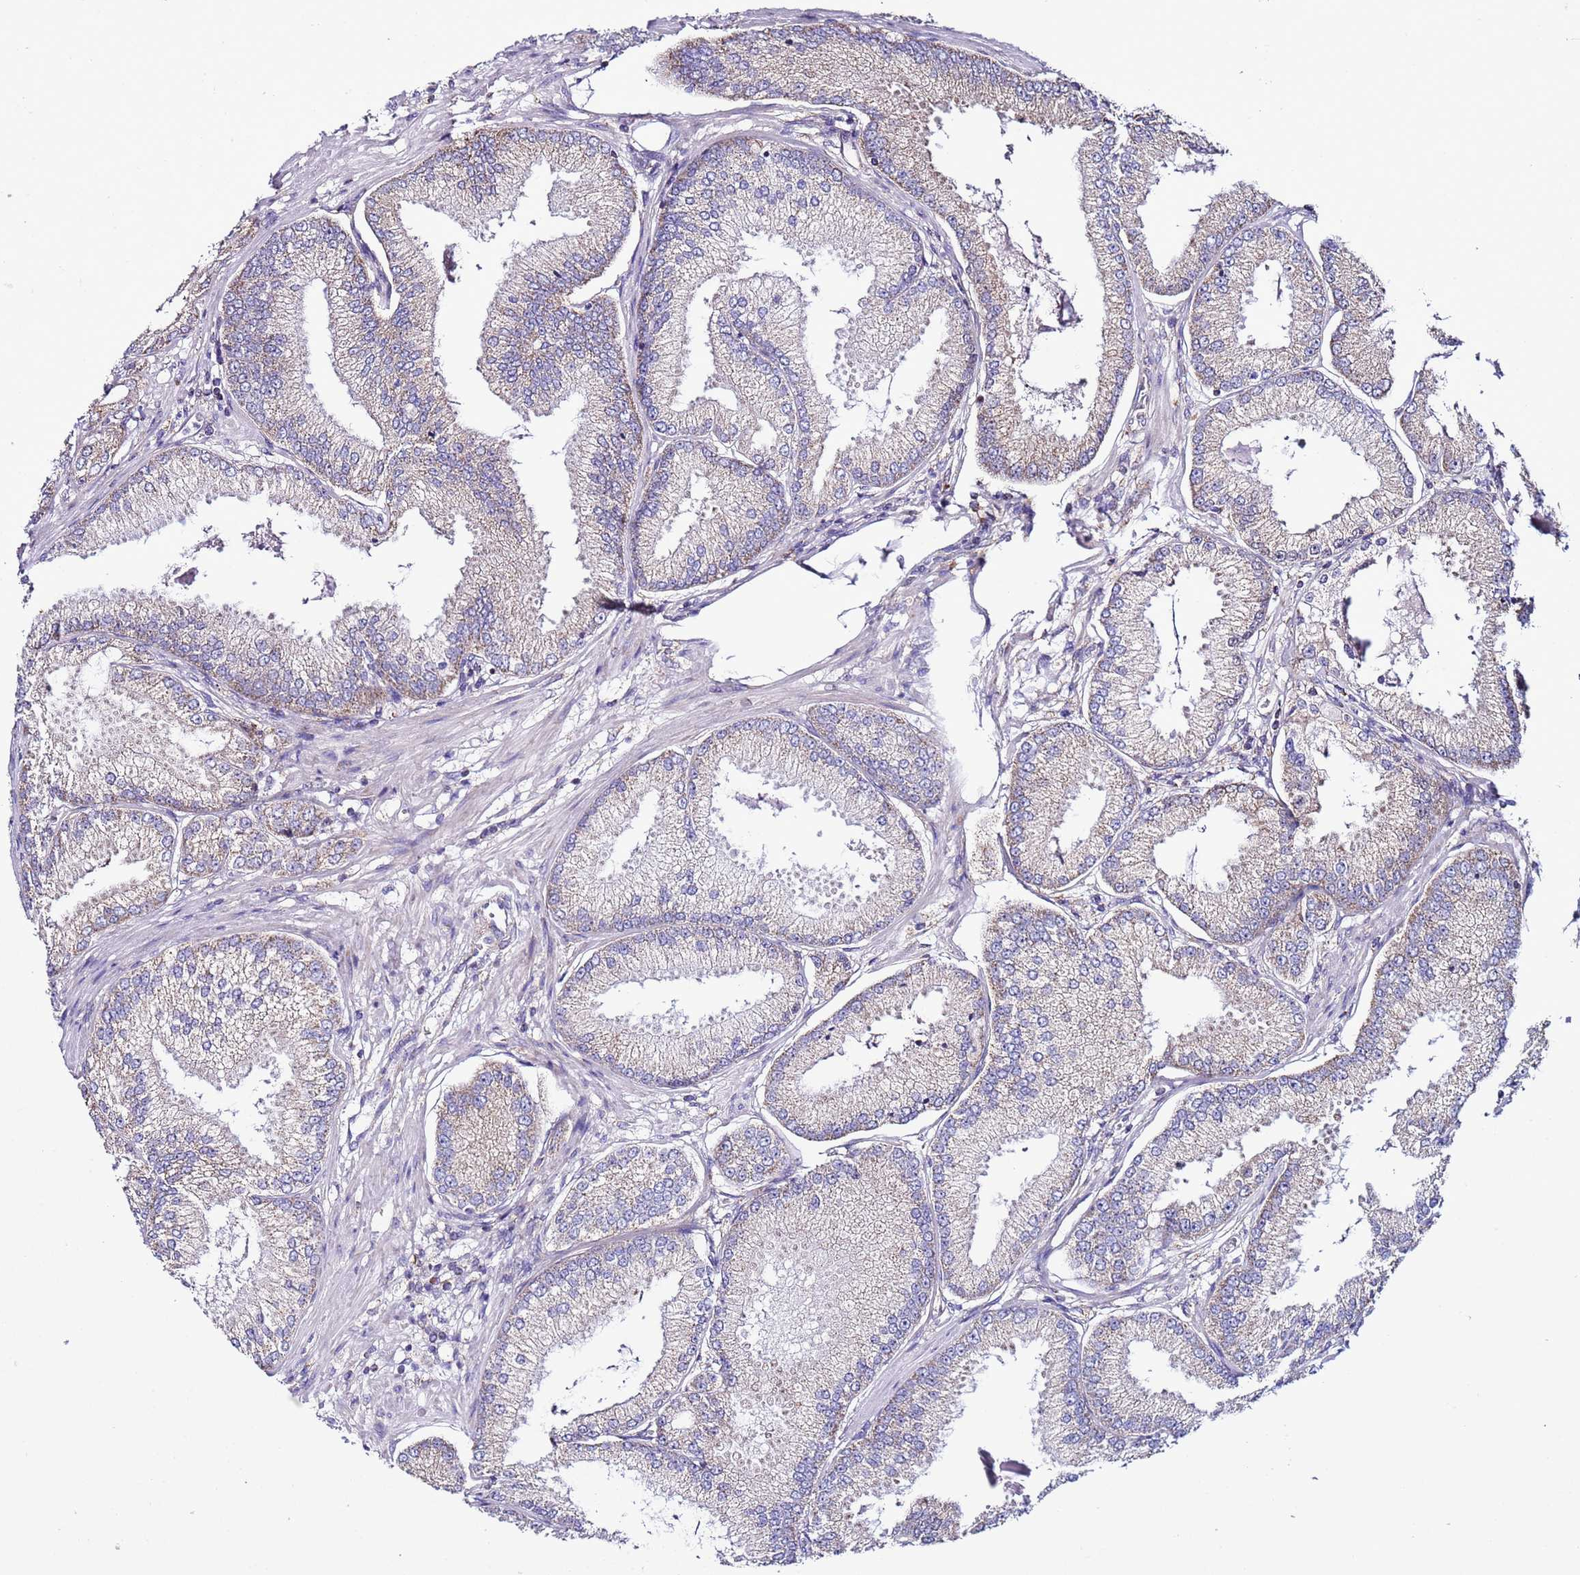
{"staining": {"intensity": "negative", "quantity": "none", "location": "none"}, "tissue": "prostate cancer", "cell_type": "Tumor cells", "image_type": "cancer", "snomed": [{"axis": "morphology", "description": "Adenocarcinoma, High grade"}, {"axis": "topography", "description": "Prostate"}], "caption": "This is an immunohistochemistry histopathology image of human prostate cancer. There is no staining in tumor cells.", "gene": "AHI1", "patient": {"sex": "male", "age": 71}}